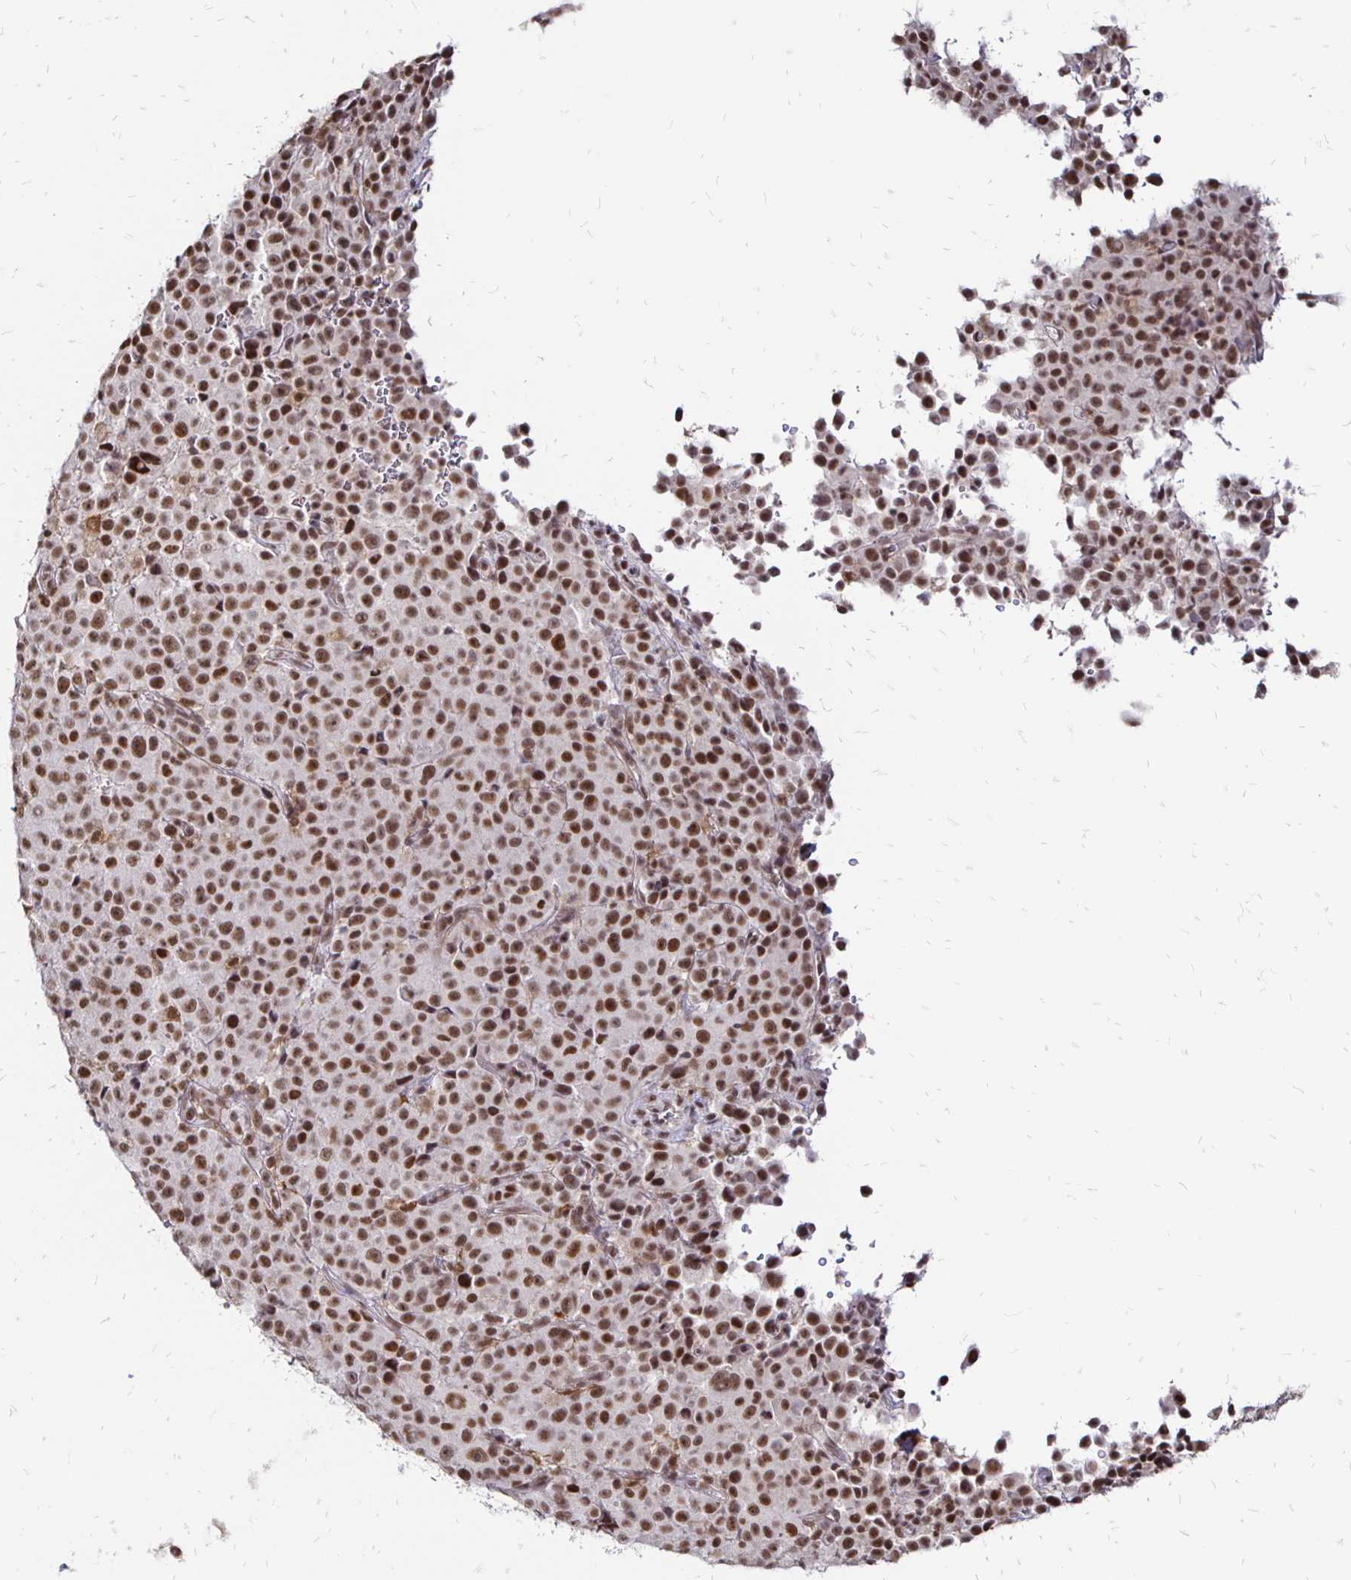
{"staining": {"intensity": "moderate", "quantity": ">75%", "location": "nuclear"}, "tissue": "melanoma", "cell_type": "Tumor cells", "image_type": "cancer", "snomed": [{"axis": "morphology", "description": "Malignant melanoma, Metastatic site"}, {"axis": "topography", "description": "Skin"}, {"axis": "topography", "description": "Lymph node"}], "caption": "An image showing moderate nuclear positivity in approximately >75% of tumor cells in malignant melanoma (metastatic site), as visualized by brown immunohistochemical staining.", "gene": "SIN3A", "patient": {"sex": "male", "age": 66}}